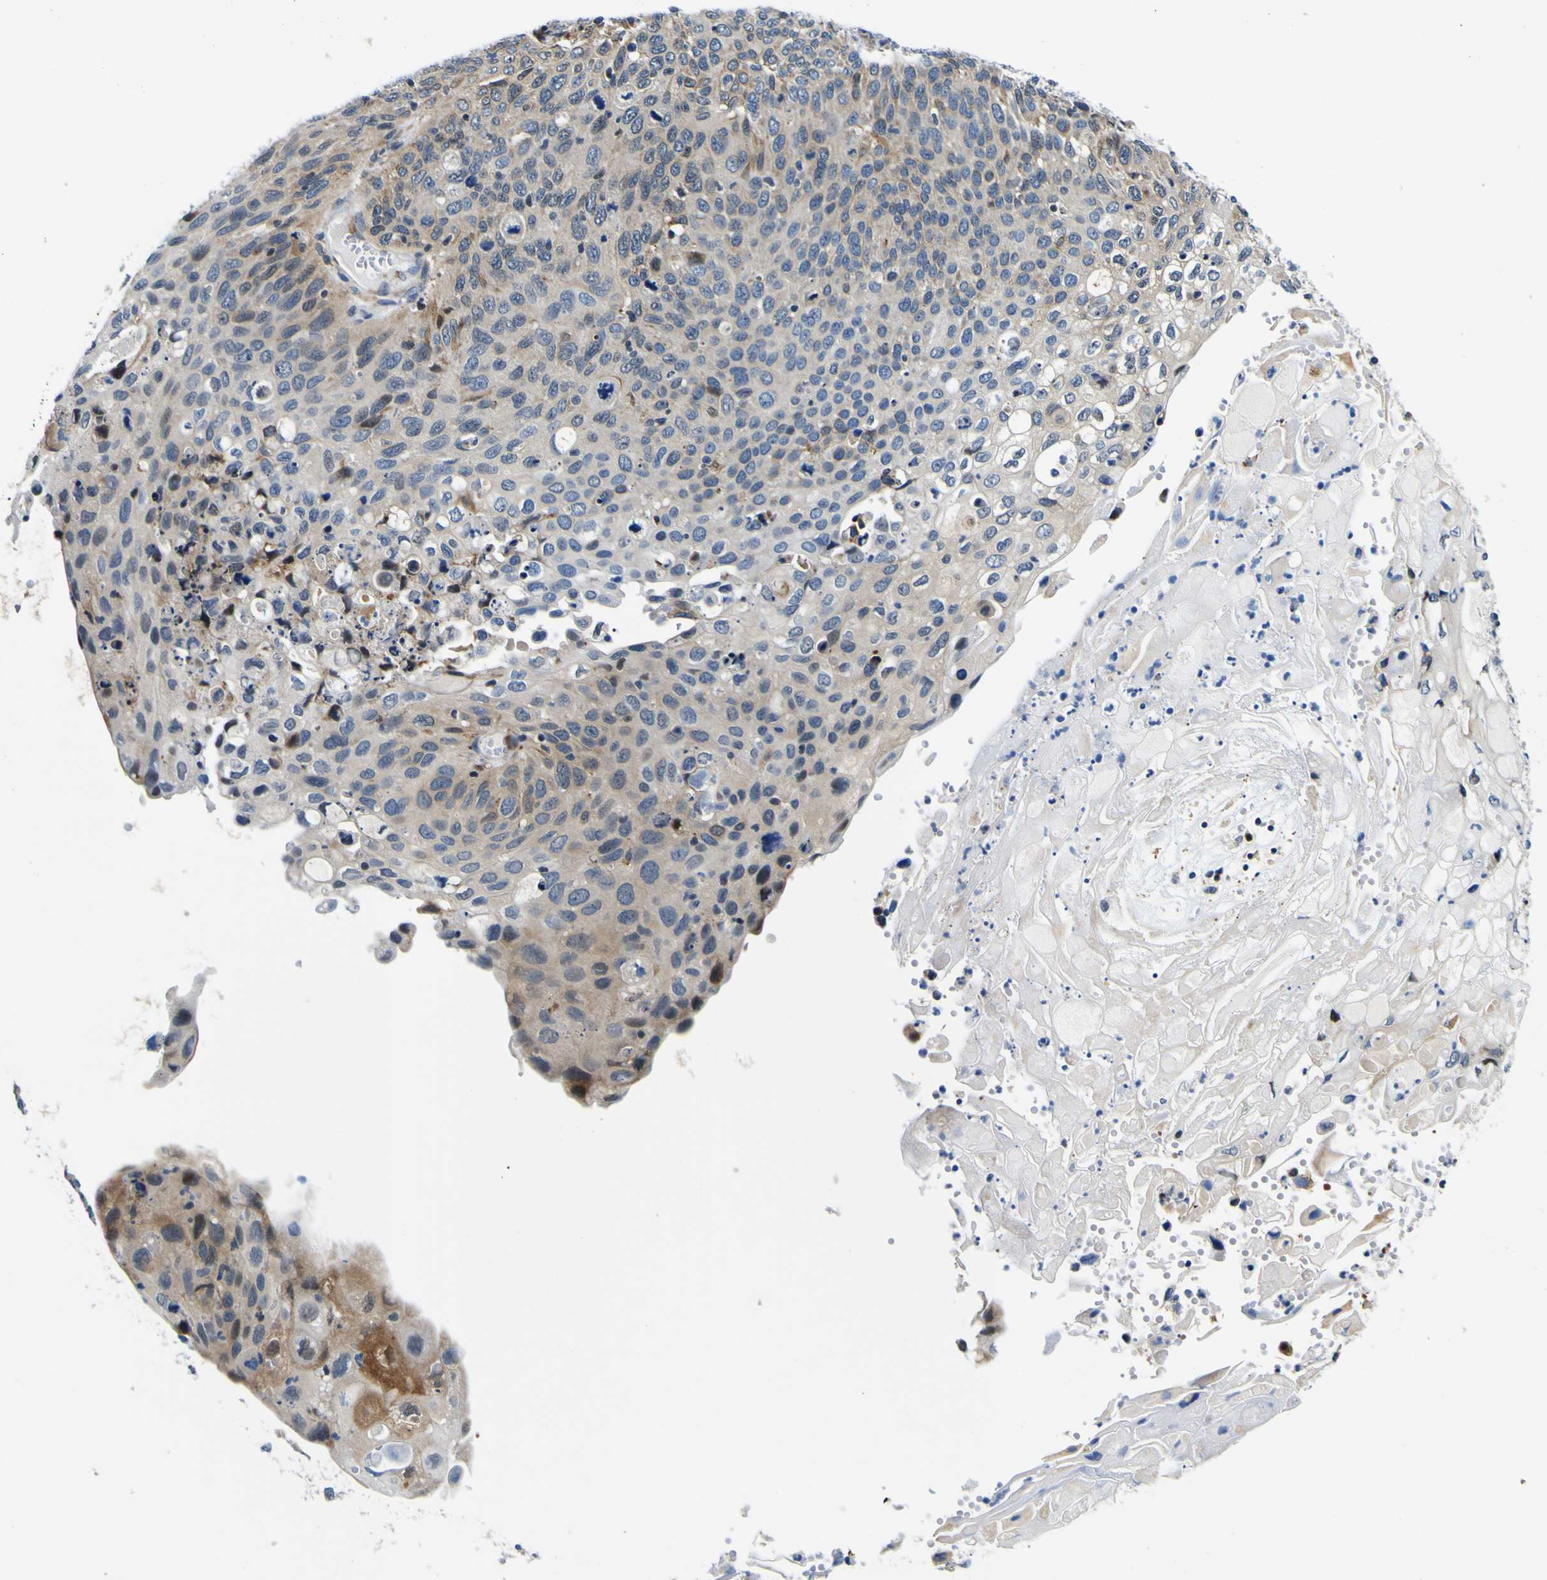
{"staining": {"intensity": "moderate", "quantity": "25%-75%", "location": "cytoplasmic/membranous"}, "tissue": "cervical cancer", "cell_type": "Tumor cells", "image_type": "cancer", "snomed": [{"axis": "morphology", "description": "Squamous cell carcinoma, NOS"}, {"axis": "topography", "description": "Cervix"}], "caption": "Cervical squamous cell carcinoma was stained to show a protein in brown. There is medium levels of moderate cytoplasmic/membranous positivity in about 25%-75% of tumor cells.", "gene": "NLRP3", "patient": {"sex": "female", "age": 70}}